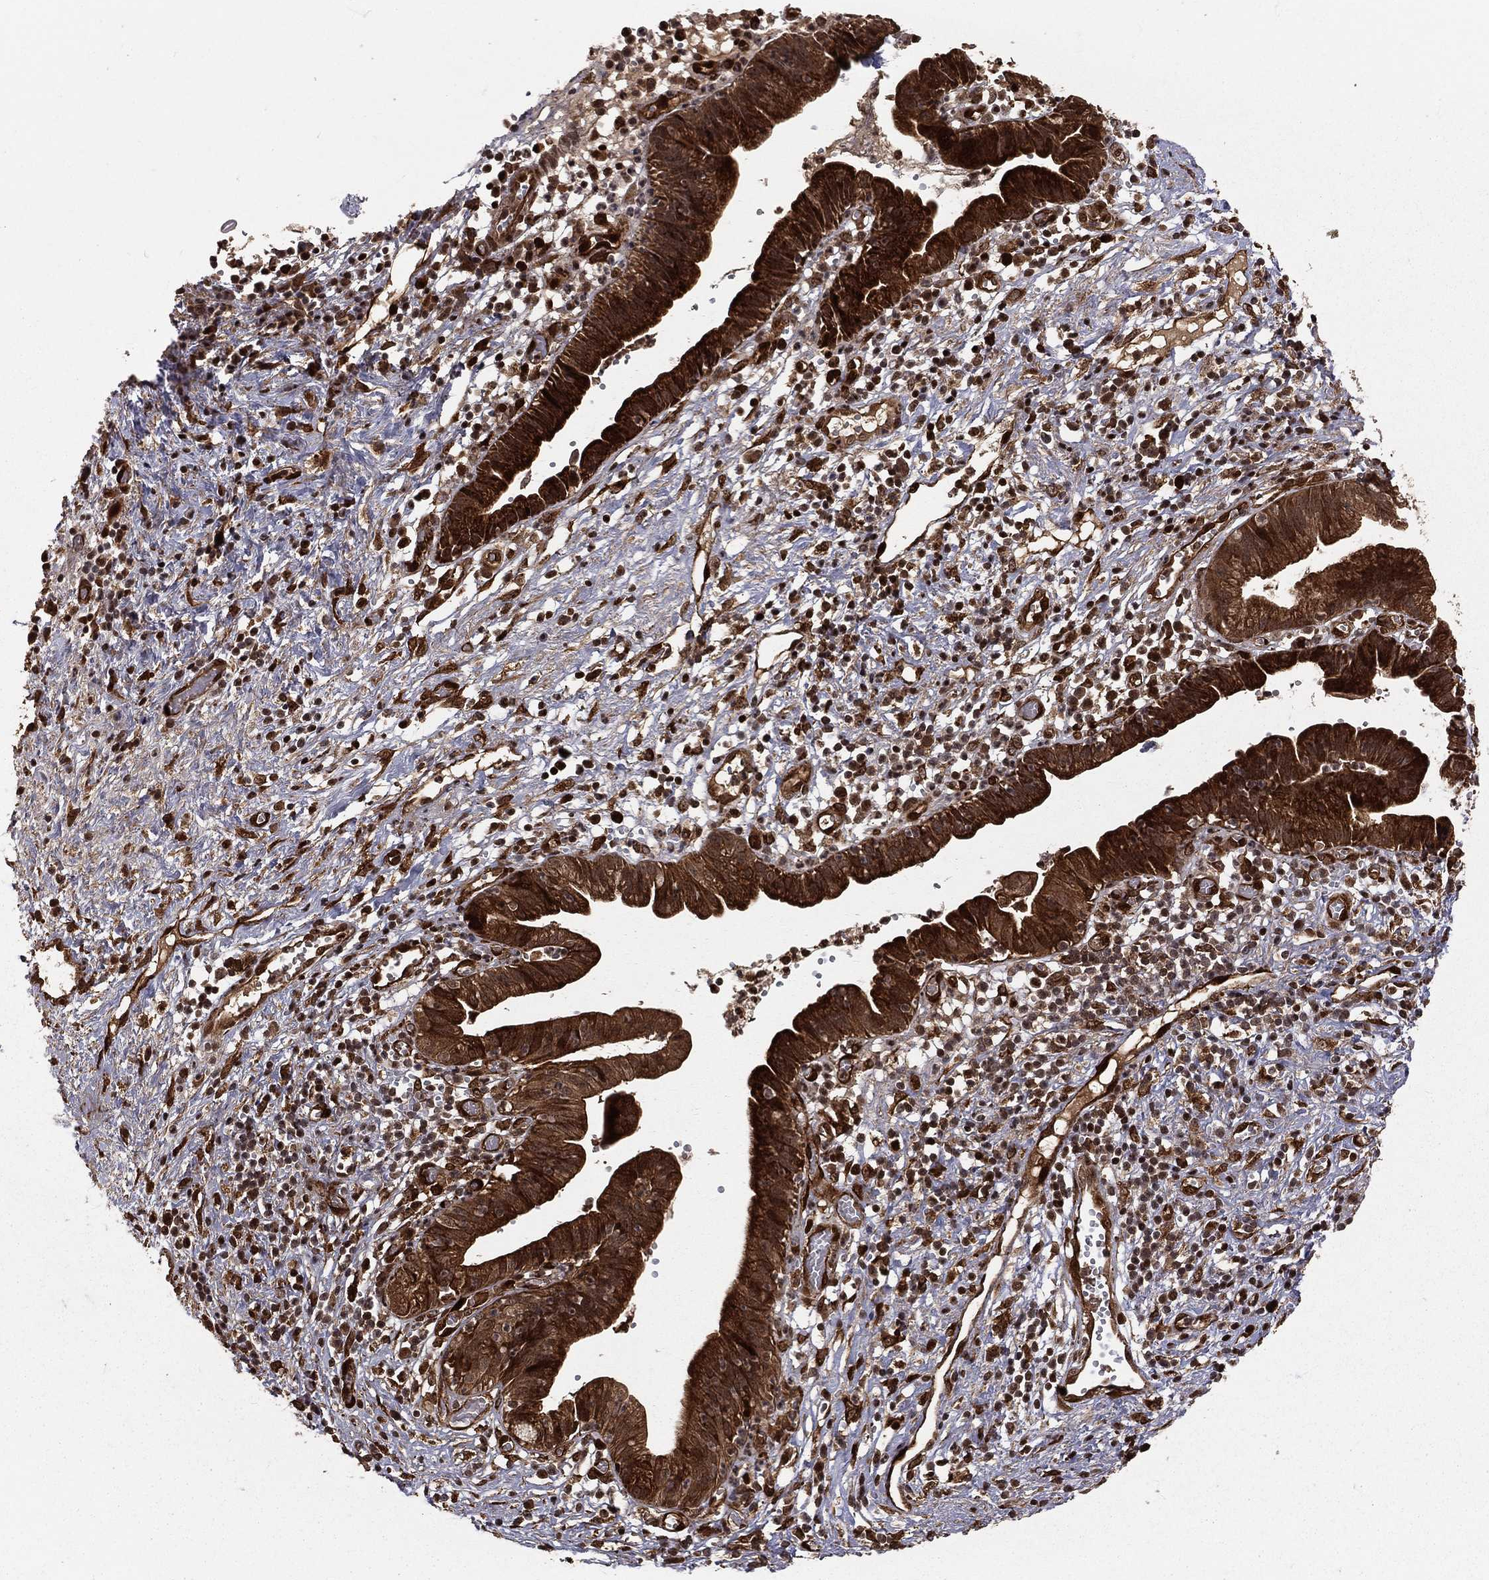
{"staining": {"intensity": "strong", "quantity": ">75%", "location": "cytoplasmic/membranous,nuclear"}, "tissue": "pancreatic cancer", "cell_type": "Tumor cells", "image_type": "cancer", "snomed": [{"axis": "morphology", "description": "Adenocarcinoma, NOS"}, {"axis": "topography", "description": "Pancreas"}], "caption": "An IHC image of neoplastic tissue is shown. Protein staining in brown highlights strong cytoplasmic/membranous and nuclear positivity in pancreatic cancer (adenocarcinoma) within tumor cells. (Brightfield microscopy of DAB IHC at high magnification).", "gene": "MAPK1", "patient": {"sex": "female", "age": 73}}